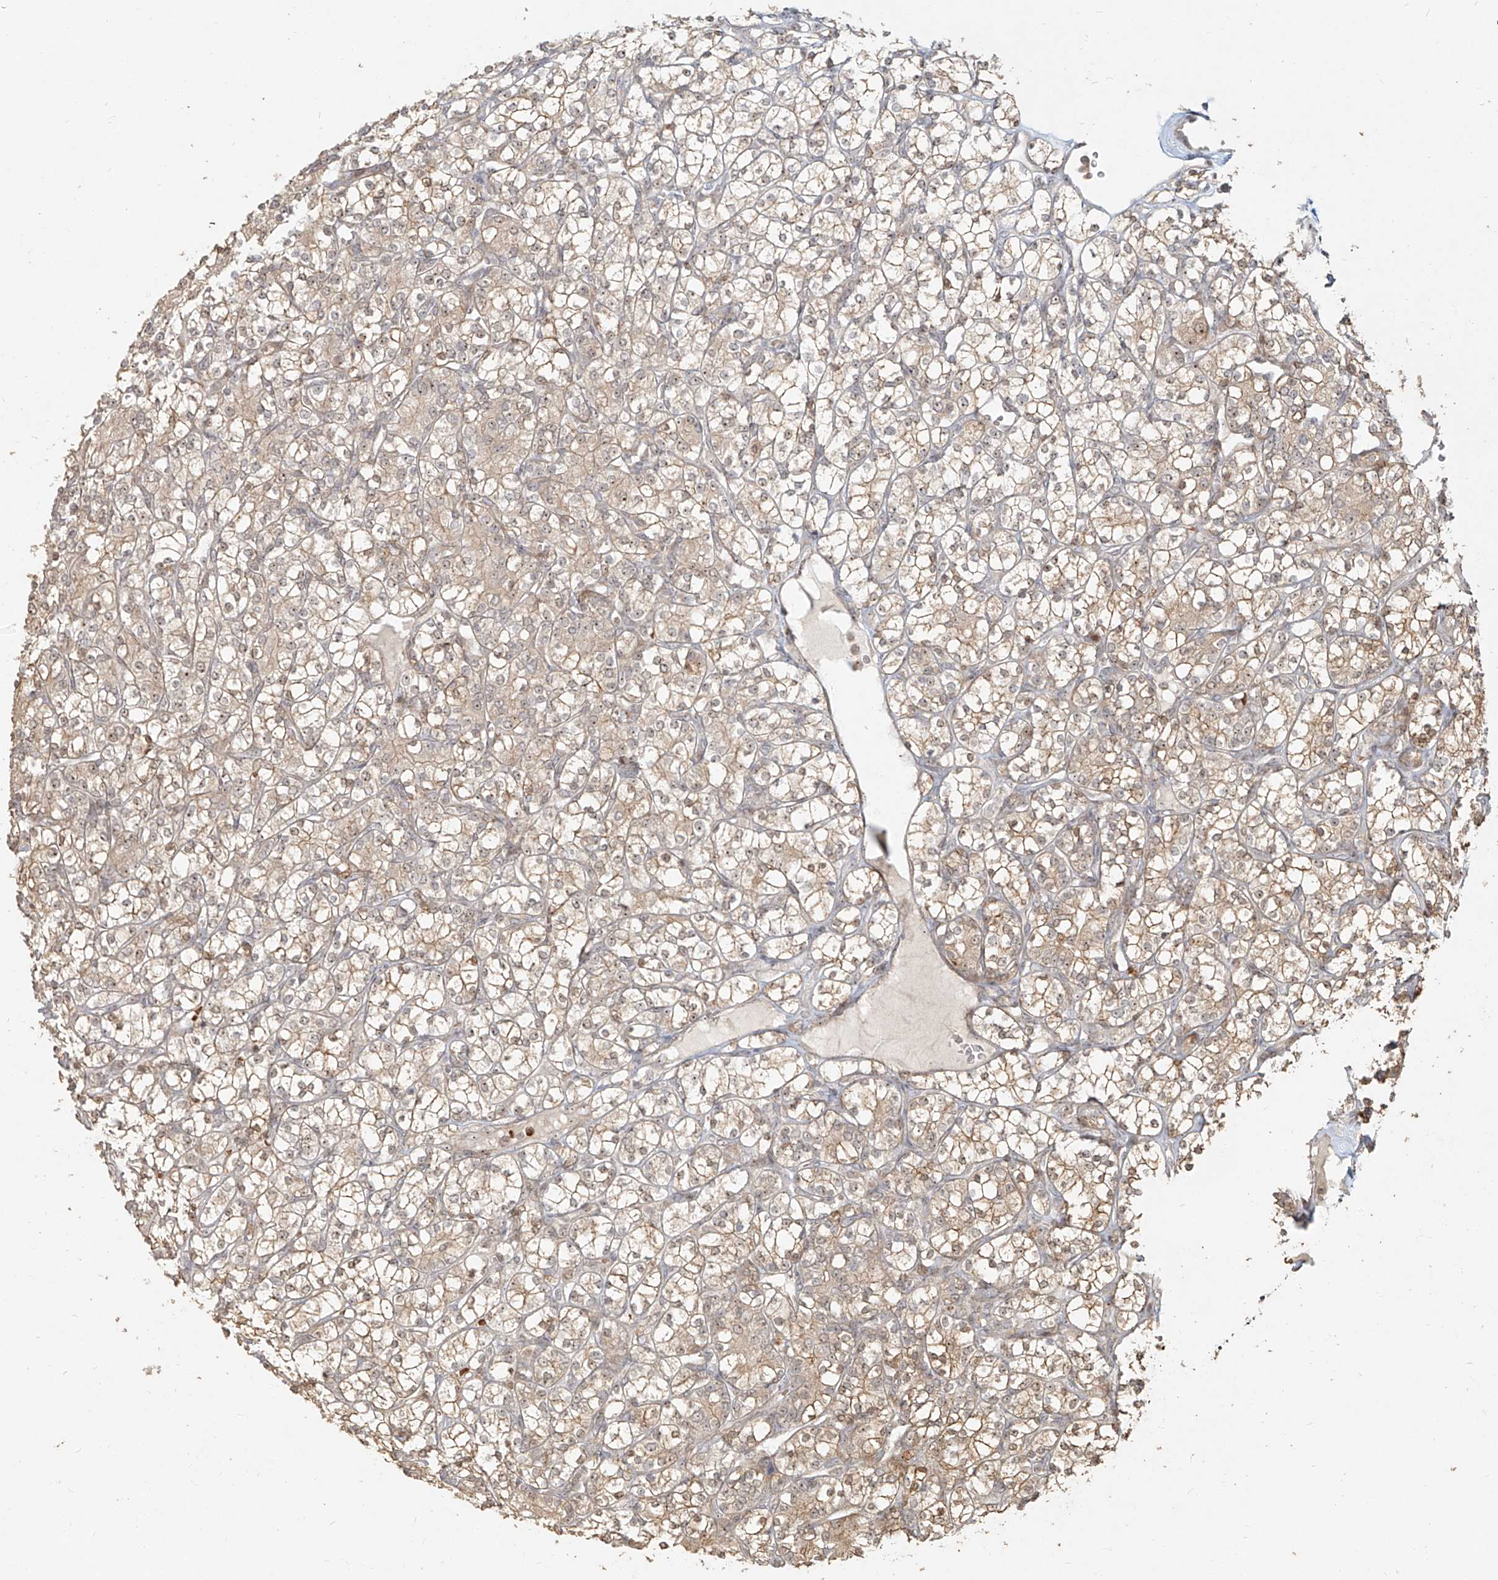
{"staining": {"intensity": "weak", "quantity": ">75%", "location": "cytoplasmic/membranous,nuclear"}, "tissue": "renal cancer", "cell_type": "Tumor cells", "image_type": "cancer", "snomed": [{"axis": "morphology", "description": "Adenocarcinoma, NOS"}, {"axis": "topography", "description": "Kidney"}], "caption": "Human renal cancer stained with a brown dye shows weak cytoplasmic/membranous and nuclear positive expression in approximately >75% of tumor cells.", "gene": "BYSL", "patient": {"sex": "male", "age": 77}}